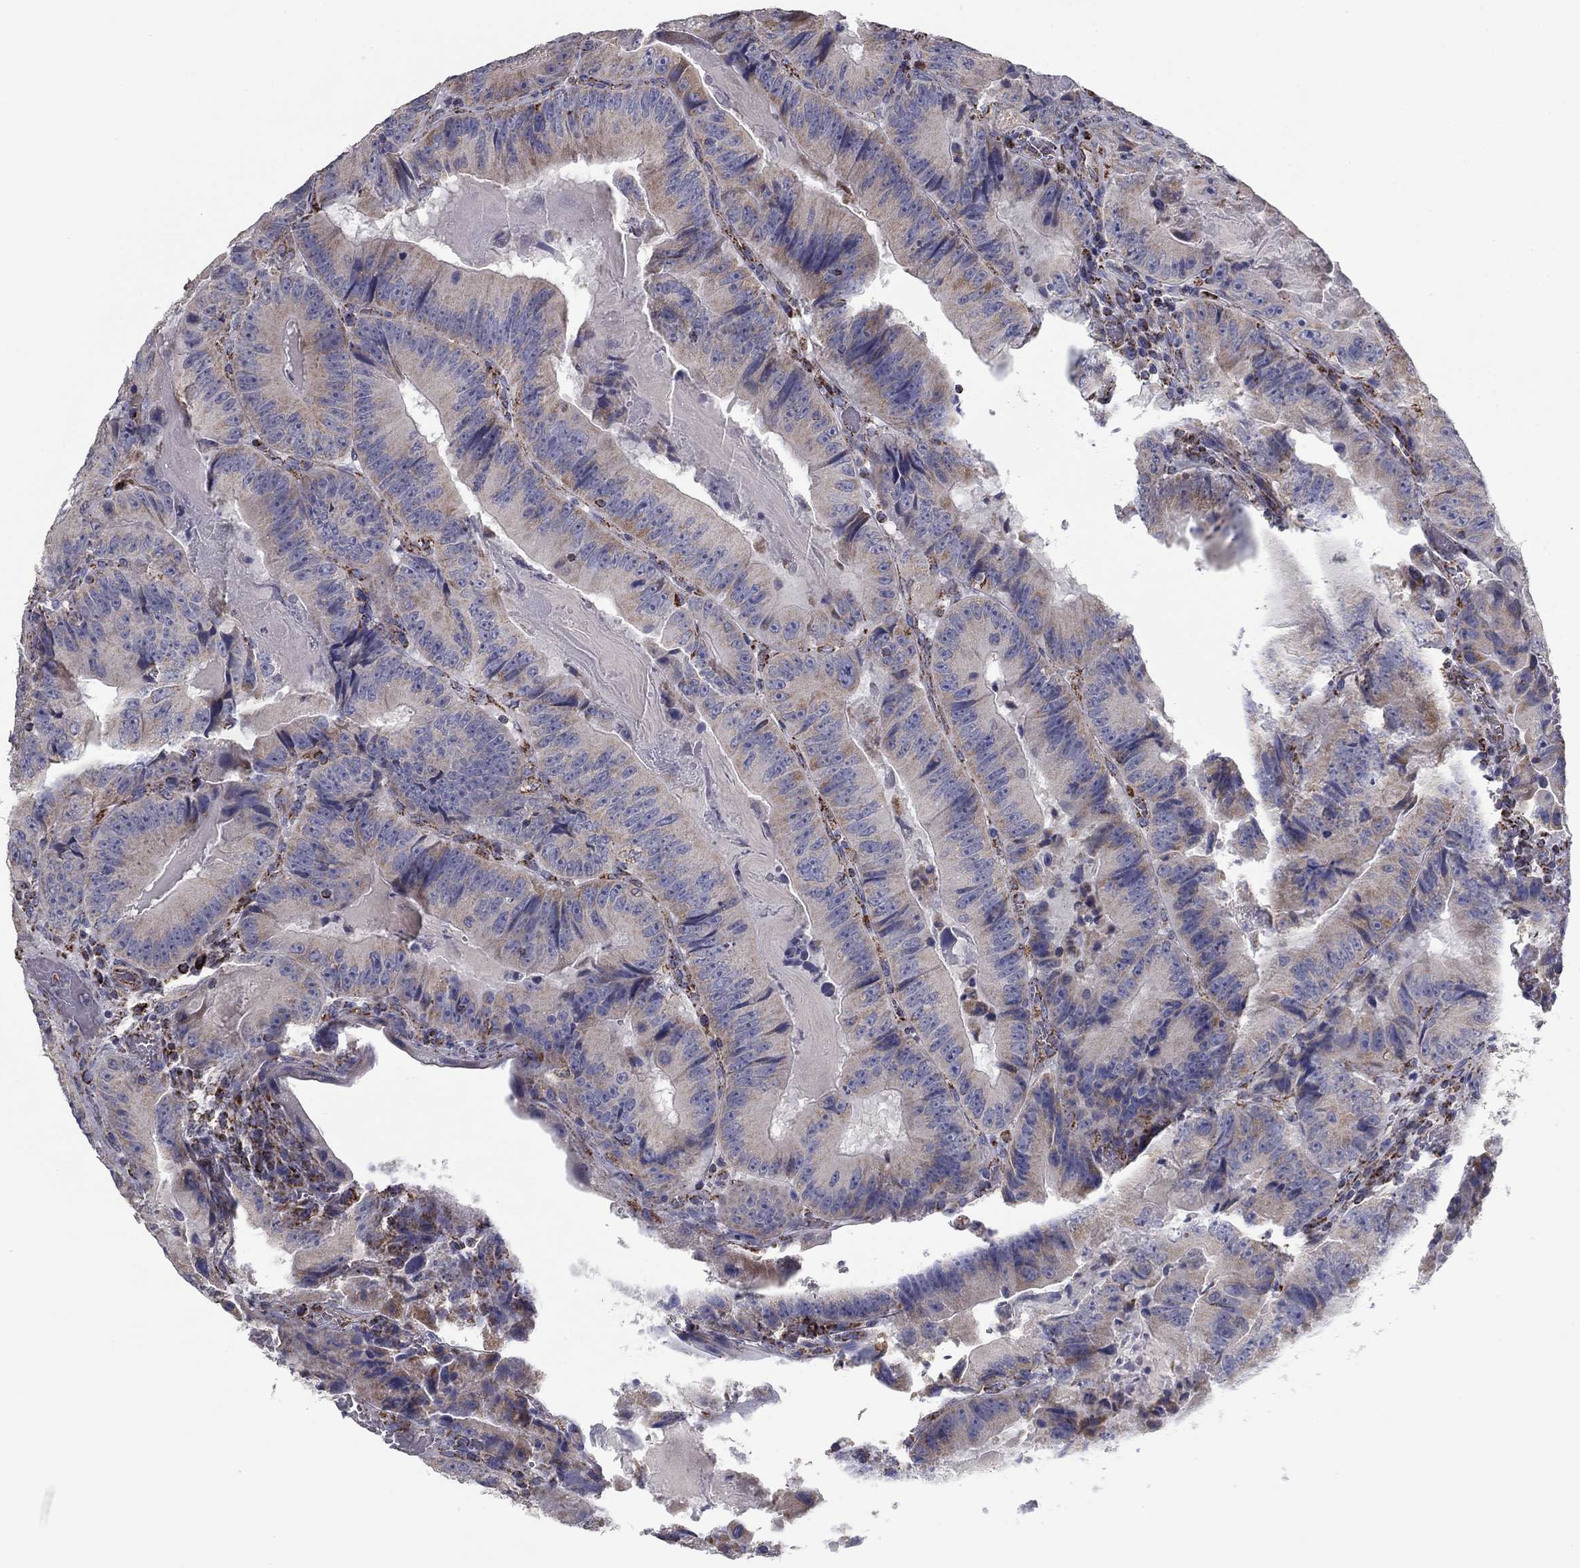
{"staining": {"intensity": "weak", "quantity": "<25%", "location": "cytoplasmic/membranous"}, "tissue": "colorectal cancer", "cell_type": "Tumor cells", "image_type": "cancer", "snomed": [{"axis": "morphology", "description": "Adenocarcinoma, NOS"}, {"axis": "topography", "description": "Colon"}], "caption": "This is a image of immunohistochemistry staining of colorectal cancer (adenocarcinoma), which shows no expression in tumor cells.", "gene": "NDUFV1", "patient": {"sex": "female", "age": 86}}